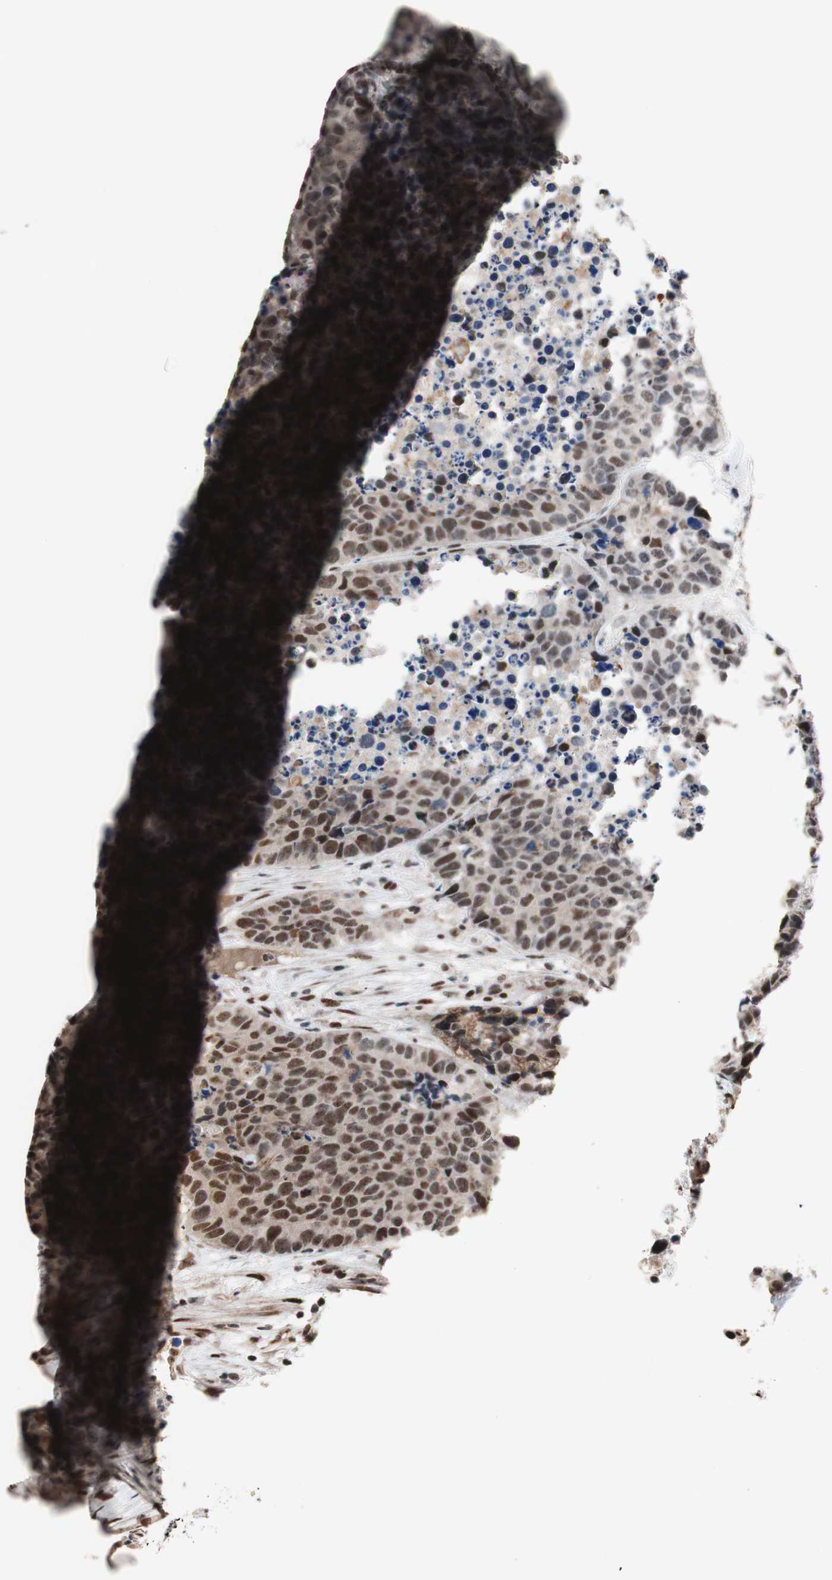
{"staining": {"intensity": "moderate", "quantity": ">75%", "location": "nuclear"}, "tissue": "carcinoid", "cell_type": "Tumor cells", "image_type": "cancer", "snomed": [{"axis": "morphology", "description": "Carcinoid, malignant, NOS"}, {"axis": "topography", "description": "Lung"}], "caption": "IHC (DAB (3,3'-diaminobenzidine)) staining of carcinoid reveals moderate nuclear protein expression in approximately >75% of tumor cells.", "gene": "TLE1", "patient": {"sex": "male", "age": 60}}